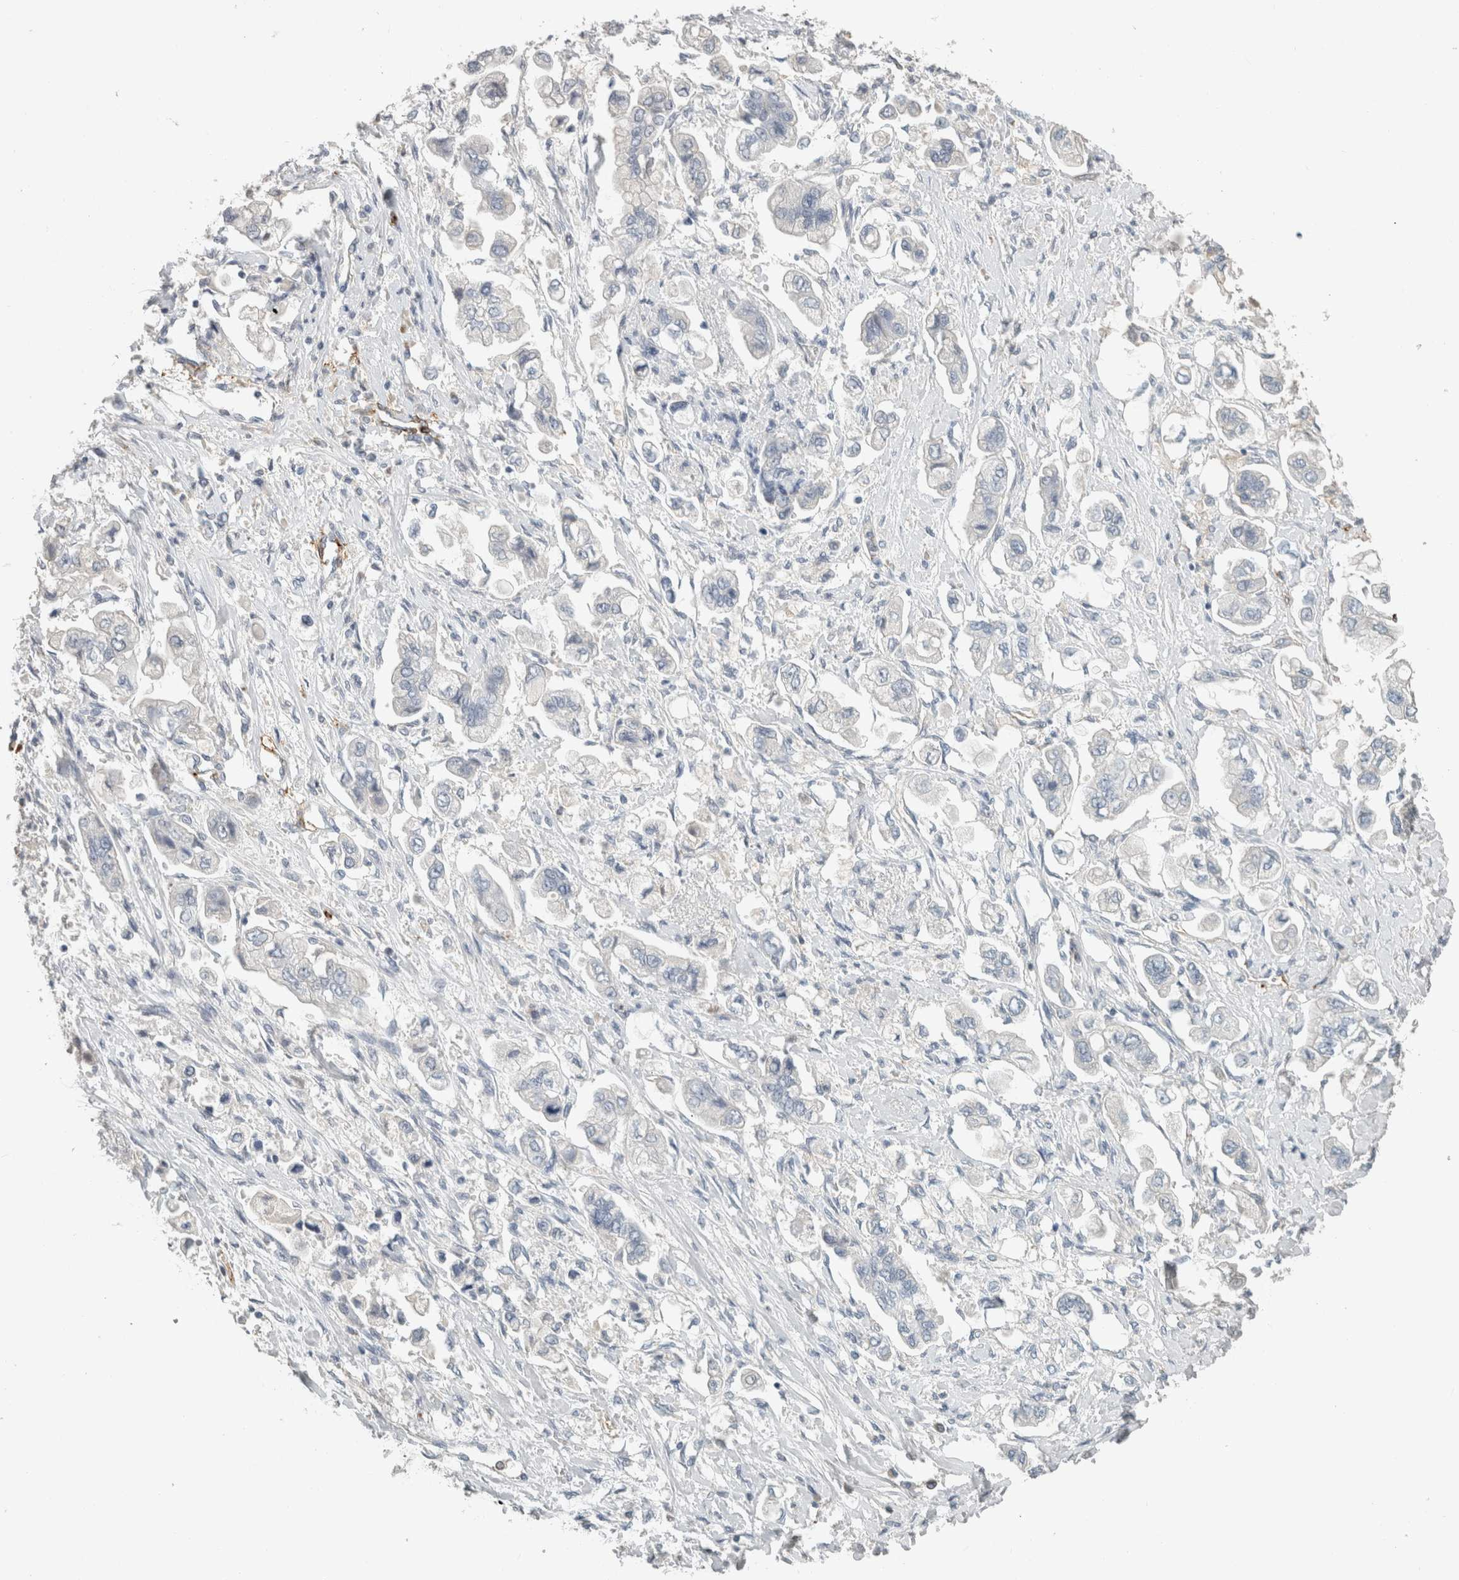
{"staining": {"intensity": "negative", "quantity": "none", "location": "none"}, "tissue": "stomach cancer", "cell_type": "Tumor cells", "image_type": "cancer", "snomed": [{"axis": "morphology", "description": "Adenocarcinoma, NOS"}, {"axis": "topography", "description": "Stomach"}], "caption": "High magnification brightfield microscopy of stomach cancer (adenocarcinoma) stained with DAB (brown) and counterstained with hematoxylin (blue): tumor cells show no significant expression.", "gene": "CD36", "patient": {"sex": "male", "age": 62}}